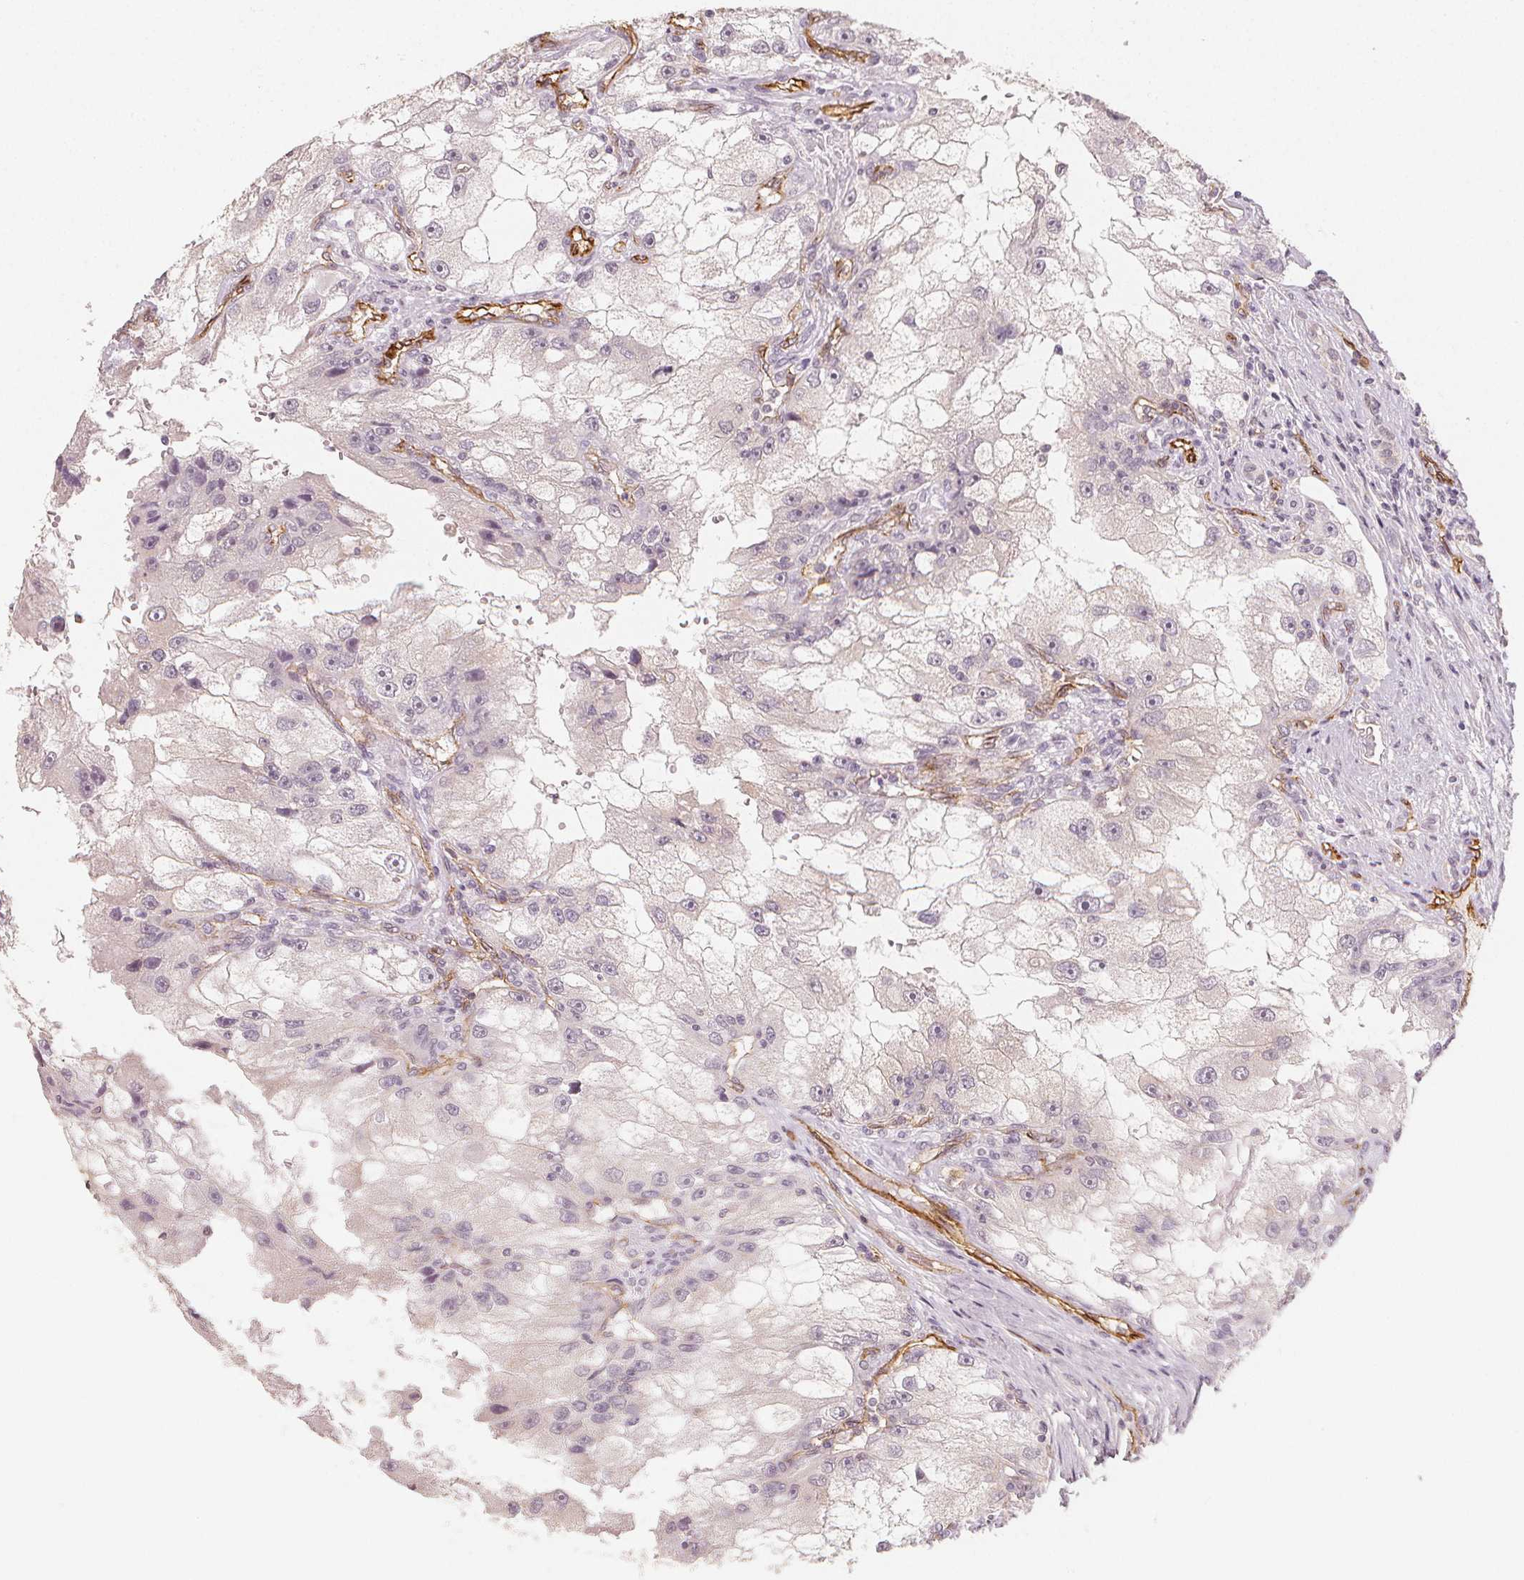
{"staining": {"intensity": "negative", "quantity": "none", "location": "none"}, "tissue": "renal cancer", "cell_type": "Tumor cells", "image_type": "cancer", "snomed": [{"axis": "morphology", "description": "Adenocarcinoma, NOS"}, {"axis": "topography", "description": "Kidney"}], "caption": "IHC of human renal adenocarcinoma shows no positivity in tumor cells.", "gene": "CIB1", "patient": {"sex": "male", "age": 63}}